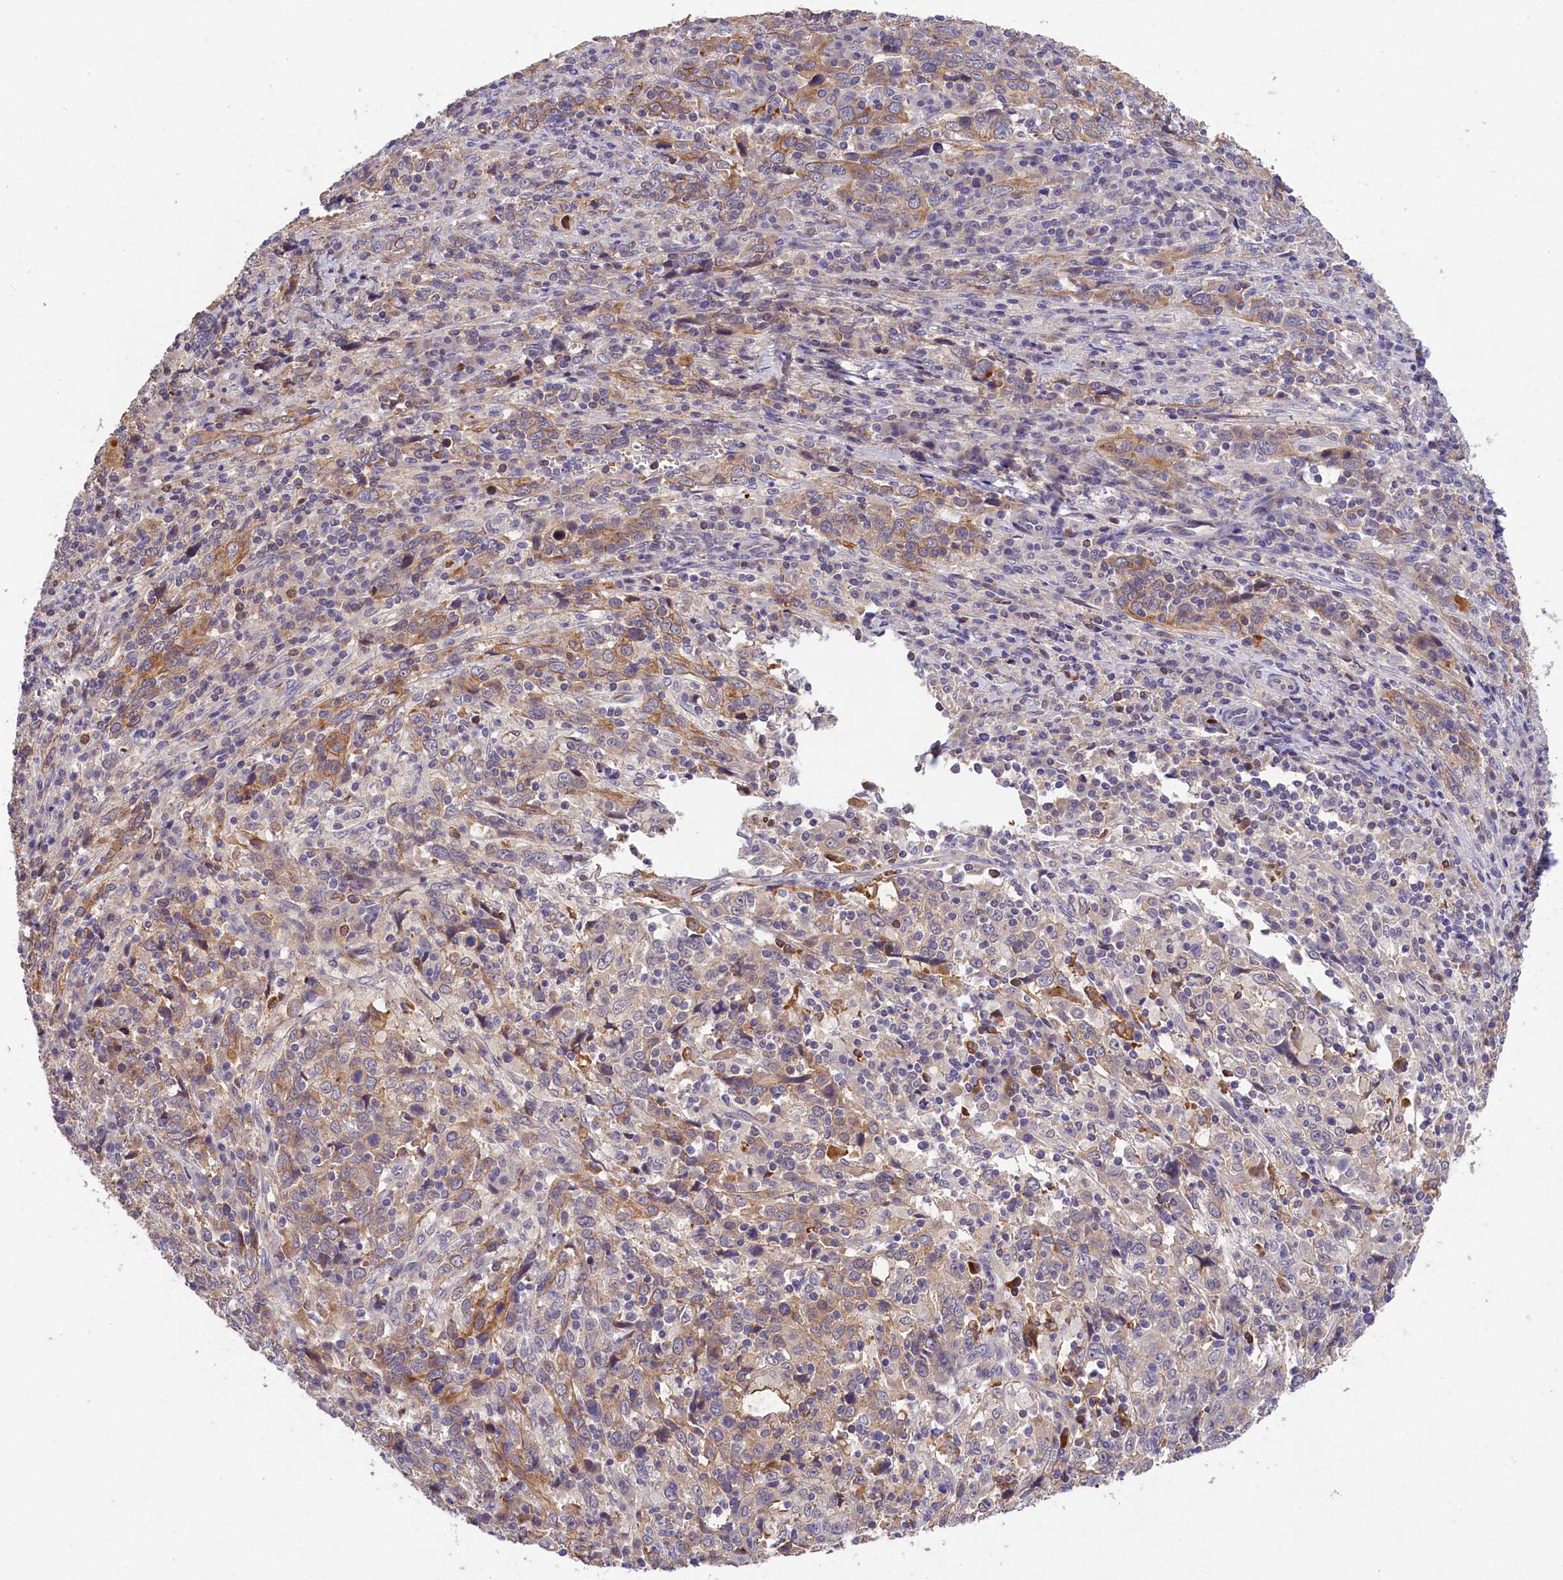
{"staining": {"intensity": "moderate", "quantity": "25%-75%", "location": "cytoplasmic/membranous"}, "tissue": "cervical cancer", "cell_type": "Tumor cells", "image_type": "cancer", "snomed": [{"axis": "morphology", "description": "Squamous cell carcinoma, NOS"}, {"axis": "topography", "description": "Cervix"}], "caption": "Immunohistochemistry (IHC) image of cervical squamous cell carcinoma stained for a protein (brown), which exhibits medium levels of moderate cytoplasmic/membranous positivity in about 25%-75% of tumor cells.", "gene": "PHAF1", "patient": {"sex": "female", "age": 46}}